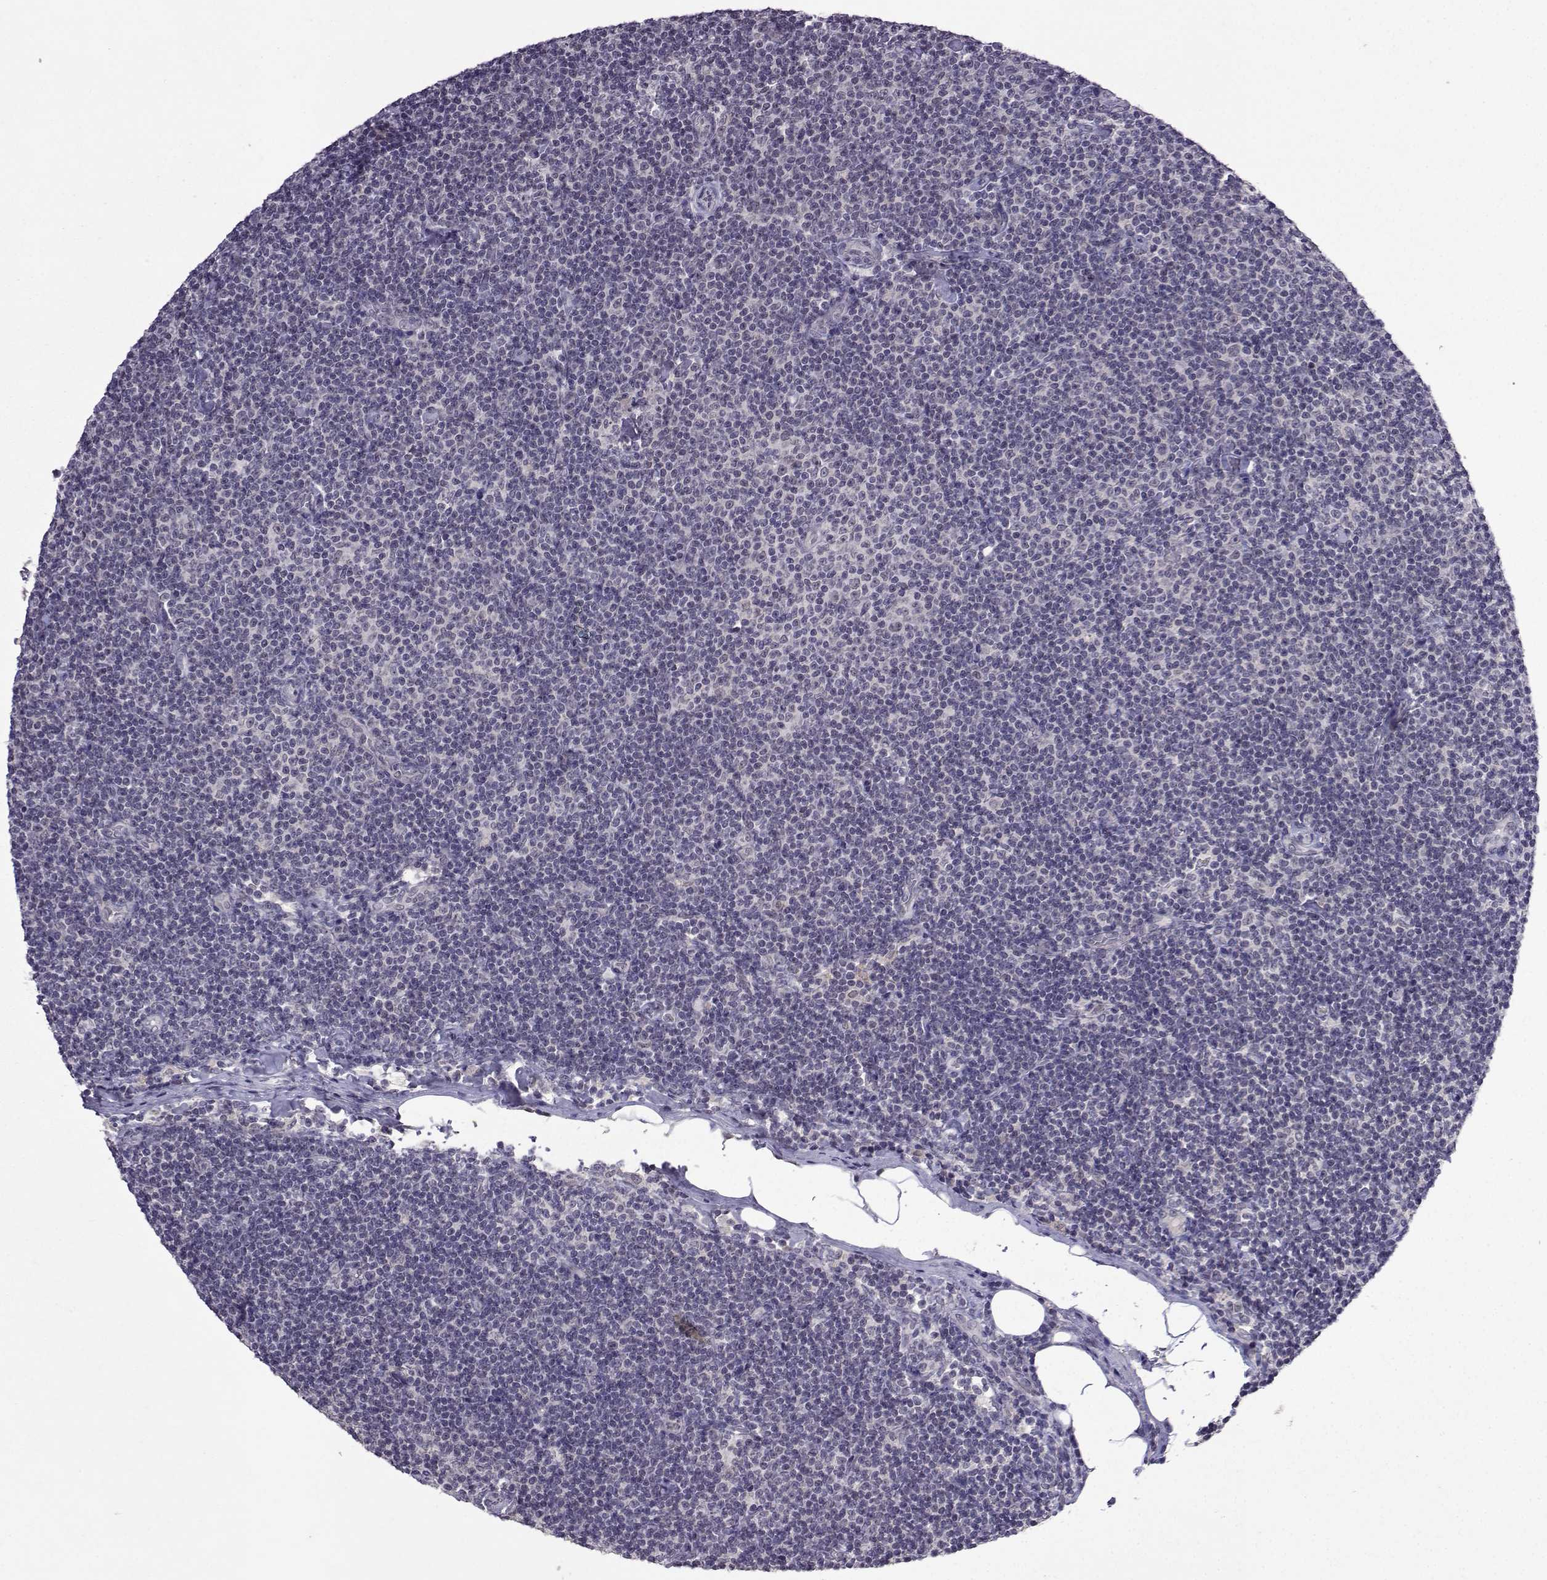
{"staining": {"intensity": "negative", "quantity": "none", "location": "none"}, "tissue": "lymphoma", "cell_type": "Tumor cells", "image_type": "cancer", "snomed": [{"axis": "morphology", "description": "Malignant lymphoma, non-Hodgkin's type, Low grade"}, {"axis": "topography", "description": "Lymph node"}], "caption": "IHC of human low-grade malignant lymphoma, non-Hodgkin's type shows no staining in tumor cells.", "gene": "CCL28", "patient": {"sex": "male", "age": 81}}